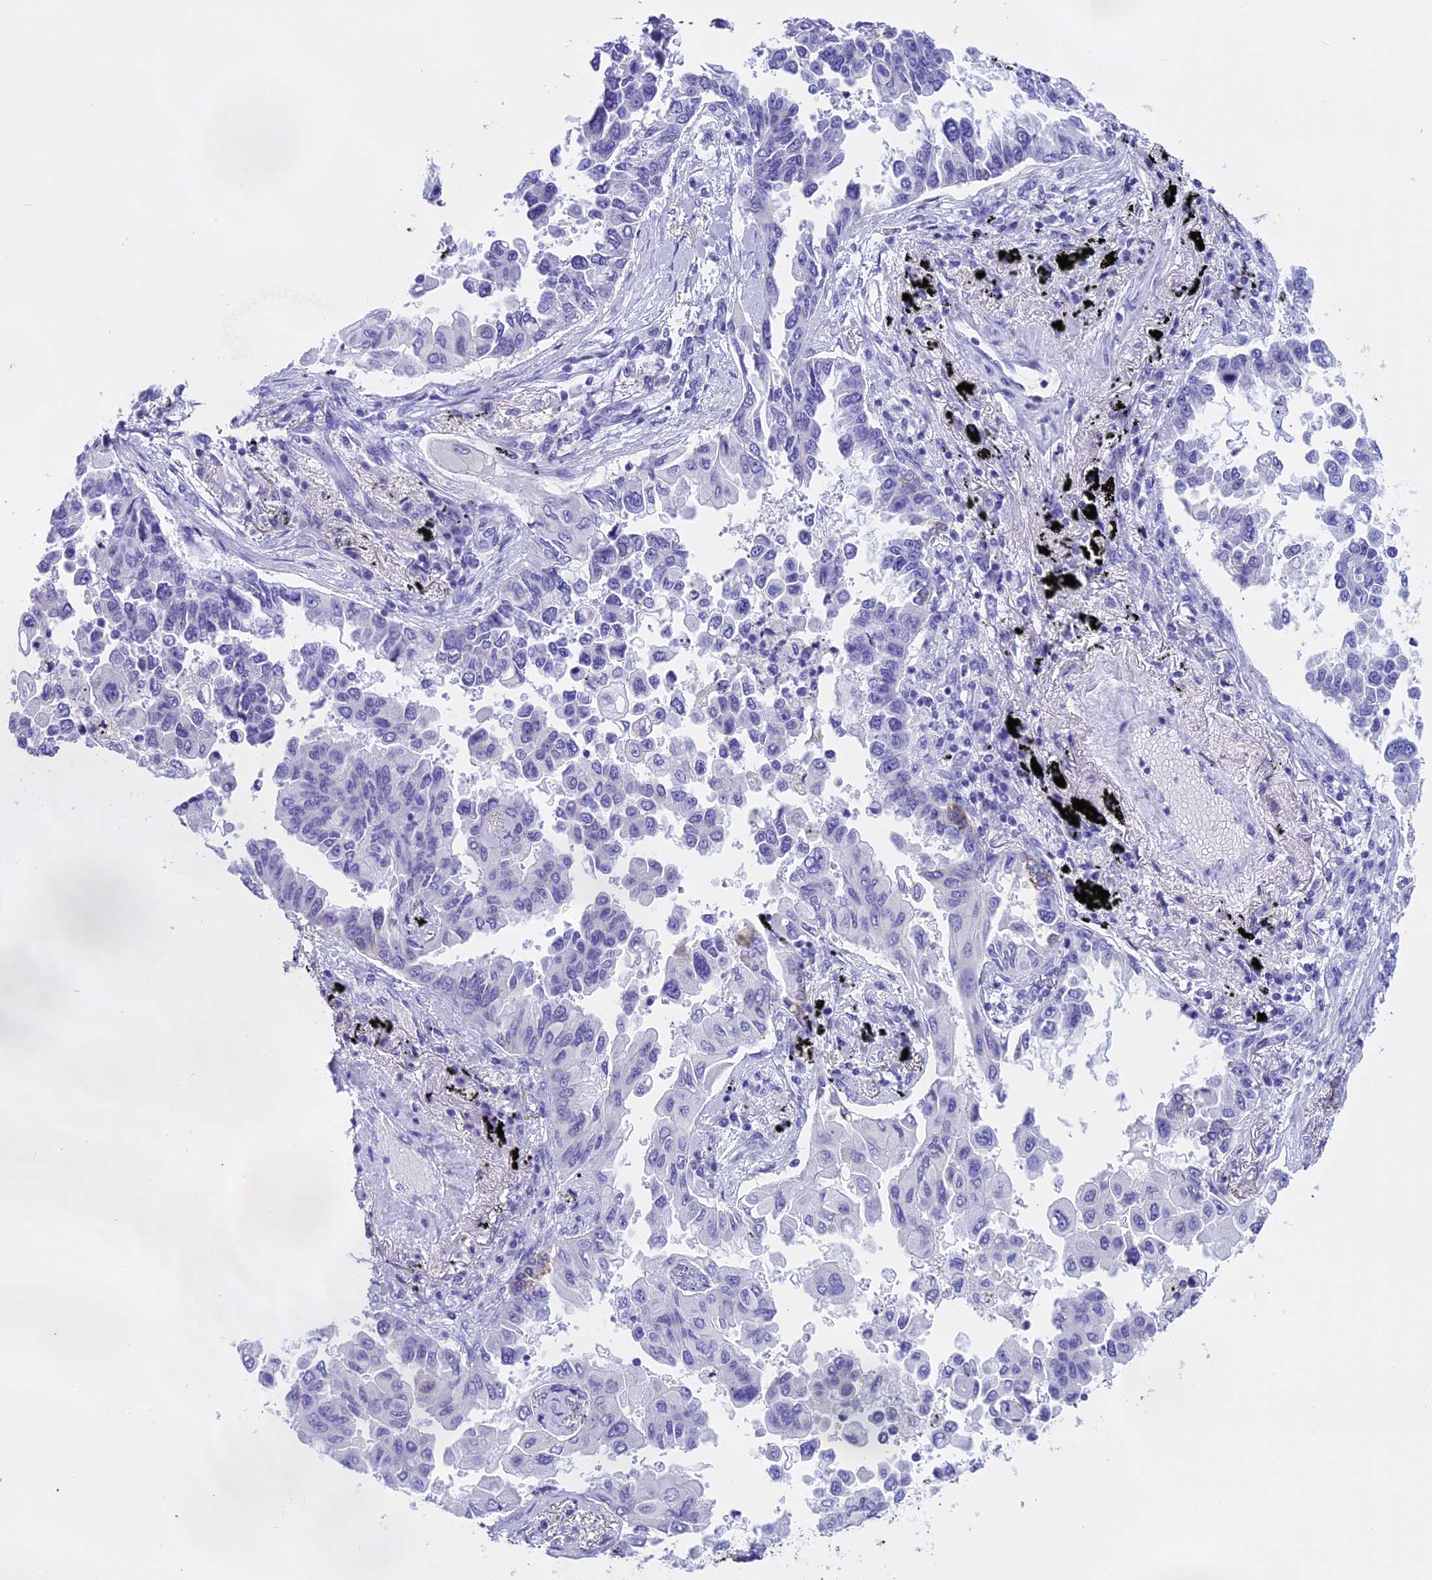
{"staining": {"intensity": "negative", "quantity": "none", "location": "none"}, "tissue": "lung cancer", "cell_type": "Tumor cells", "image_type": "cancer", "snomed": [{"axis": "morphology", "description": "Adenocarcinoma, NOS"}, {"axis": "topography", "description": "Lung"}], "caption": "Immunohistochemistry histopathology image of neoplastic tissue: adenocarcinoma (lung) stained with DAB (3,3'-diaminobenzidine) demonstrates no significant protein staining in tumor cells.", "gene": "KCTD14", "patient": {"sex": "female", "age": 67}}